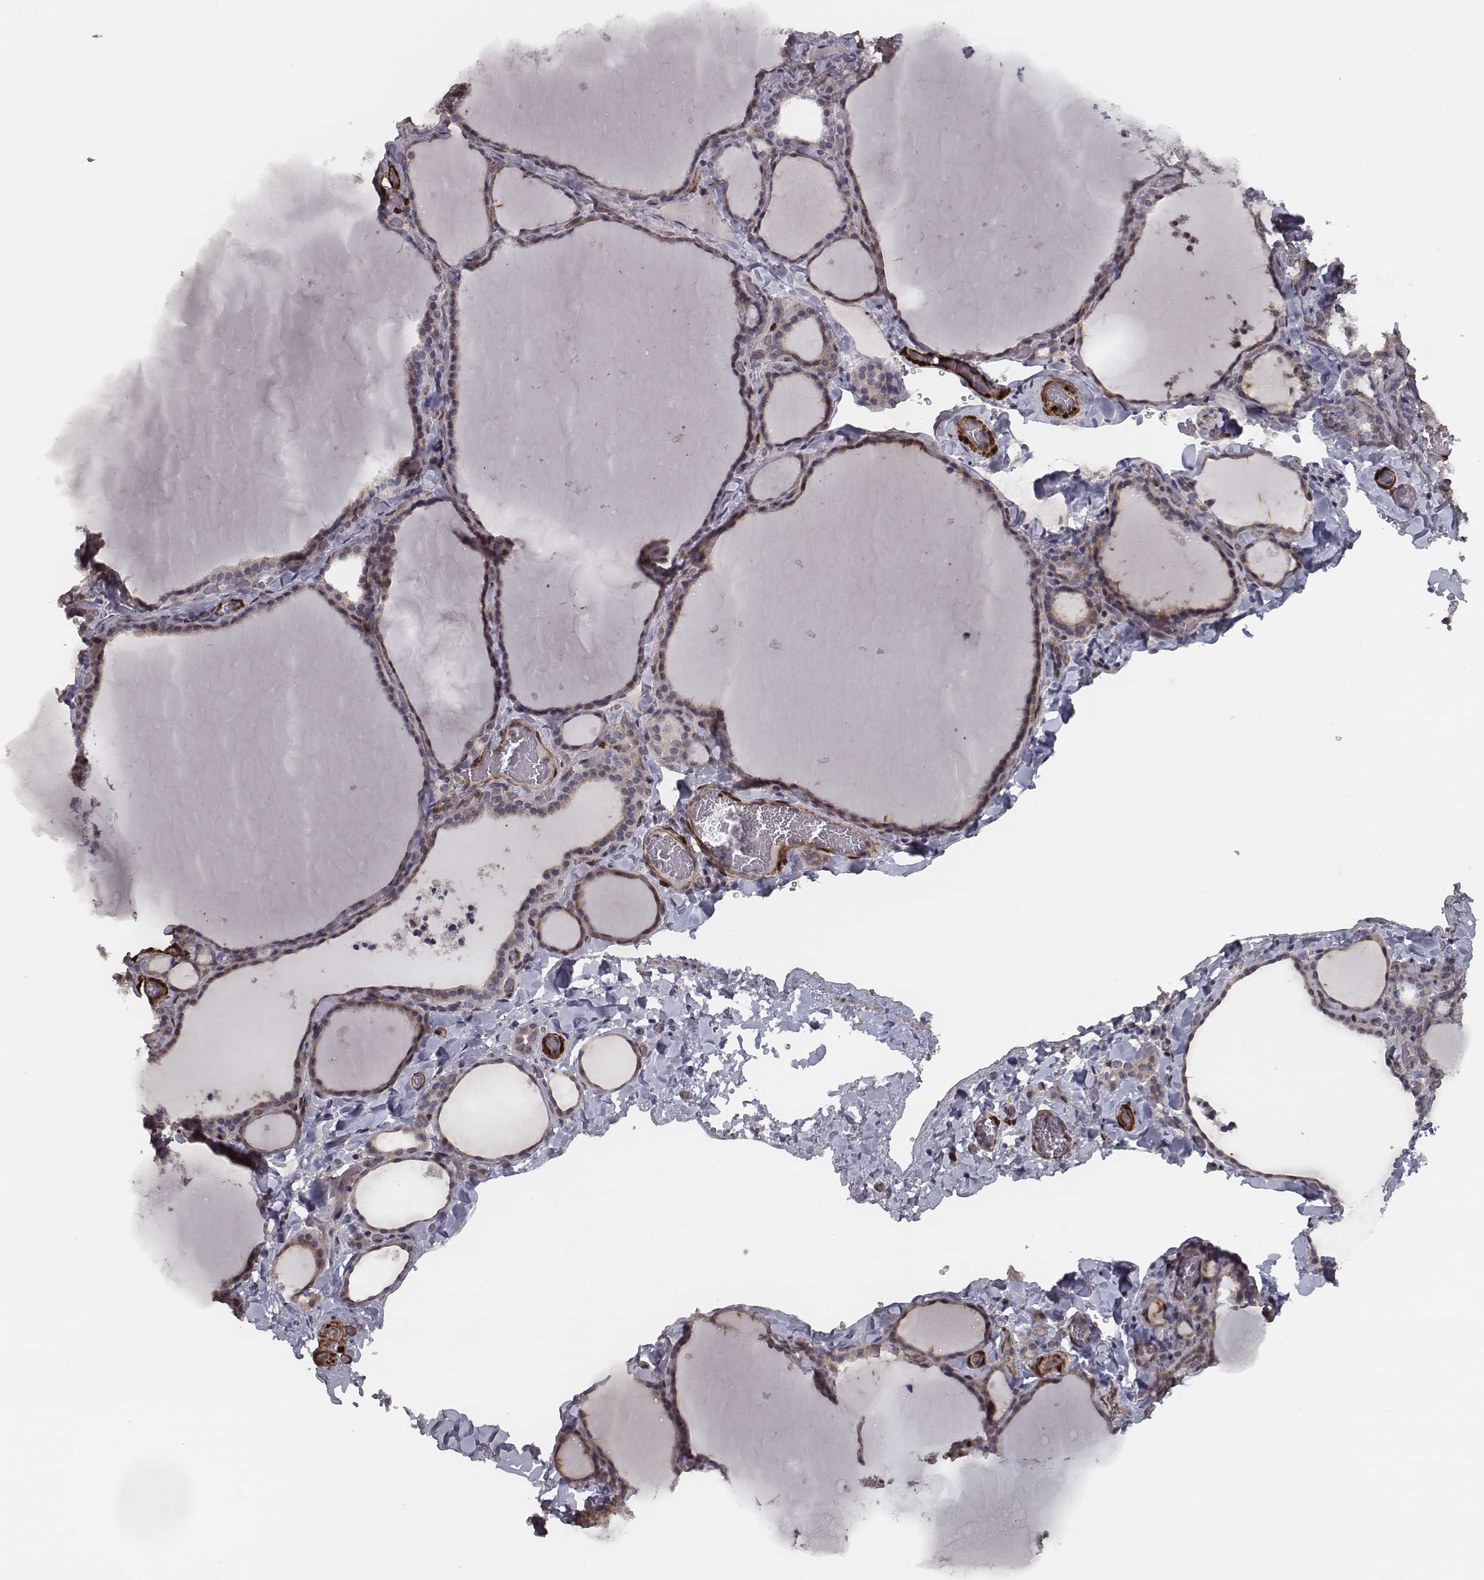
{"staining": {"intensity": "weak", "quantity": ">75%", "location": "cytoplasmic/membranous"}, "tissue": "thyroid gland", "cell_type": "Glandular cells", "image_type": "normal", "snomed": [{"axis": "morphology", "description": "Normal tissue, NOS"}, {"axis": "topography", "description": "Thyroid gland"}], "caption": "Immunohistochemistry (IHC) (DAB (3,3'-diaminobenzidine)) staining of benign human thyroid gland shows weak cytoplasmic/membranous protein positivity in about >75% of glandular cells.", "gene": "ISYNA1", "patient": {"sex": "female", "age": 22}}